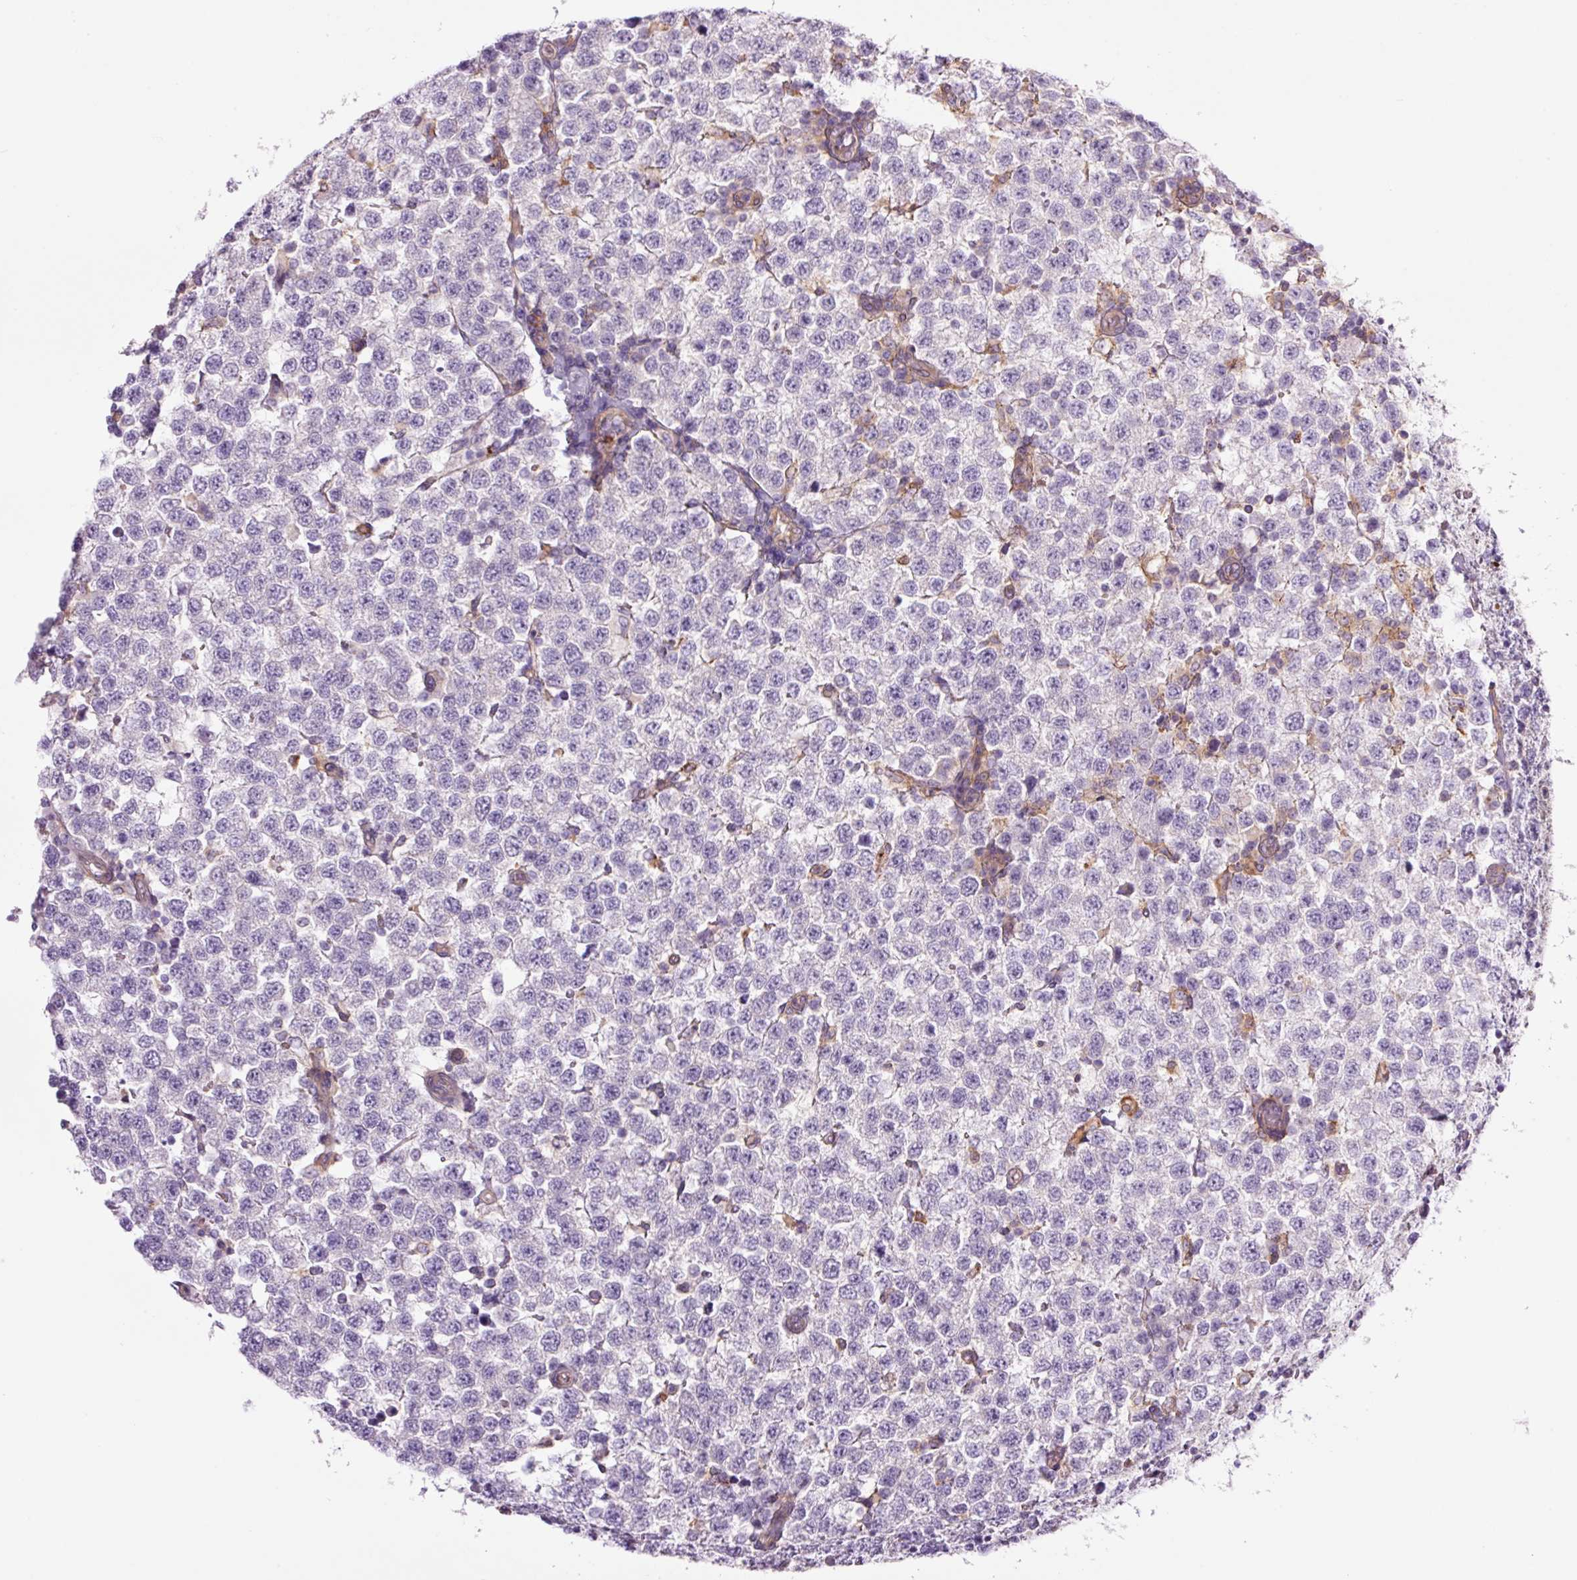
{"staining": {"intensity": "negative", "quantity": "none", "location": "none"}, "tissue": "testis cancer", "cell_type": "Tumor cells", "image_type": "cancer", "snomed": [{"axis": "morphology", "description": "Seminoma, NOS"}, {"axis": "topography", "description": "Testis"}], "caption": "Tumor cells show no significant positivity in testis seminoma.", "gene": "SH2D6", "patient": {"sex": "male", "age": 34}}